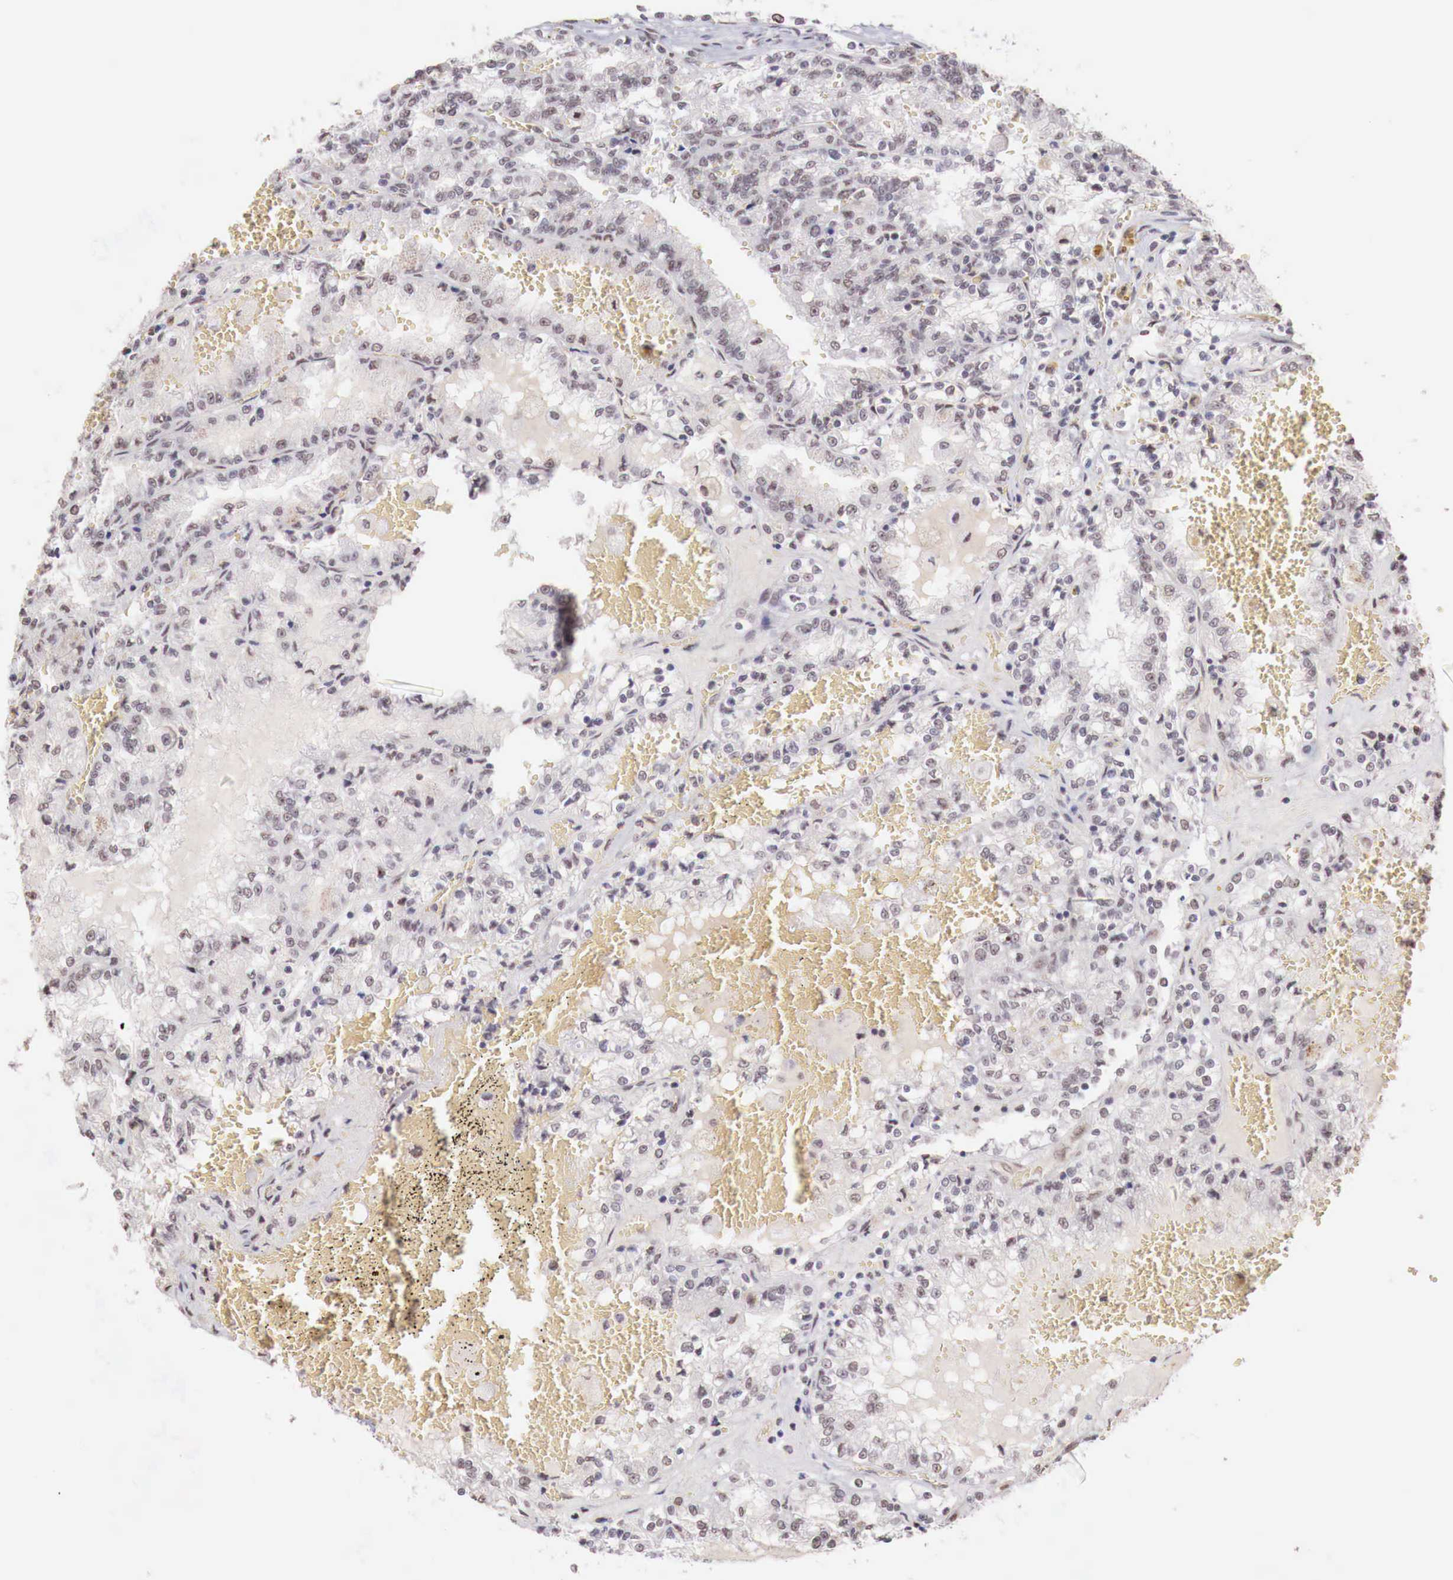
{"staining": {"intensity": "weak", "quantity": "25%-75%", "location": "nuclear"}, "tissue": "renal cancer", "cell_type": "Tumor cells", "image_type": "cancer", "snomed": [{"axis": "morphology", "description": "Adenocarcinoma, NOS"}, {"axis": "topography", "description": "Kidney"}], "caption": "Immunohistochemical staining of adenocarcinoma (renal) shows low levels of weak nuclear staining in about 25%-75% of tumor cells.", "gene": "FOXP2", "patient": {"sex": "female", "age": 56}}